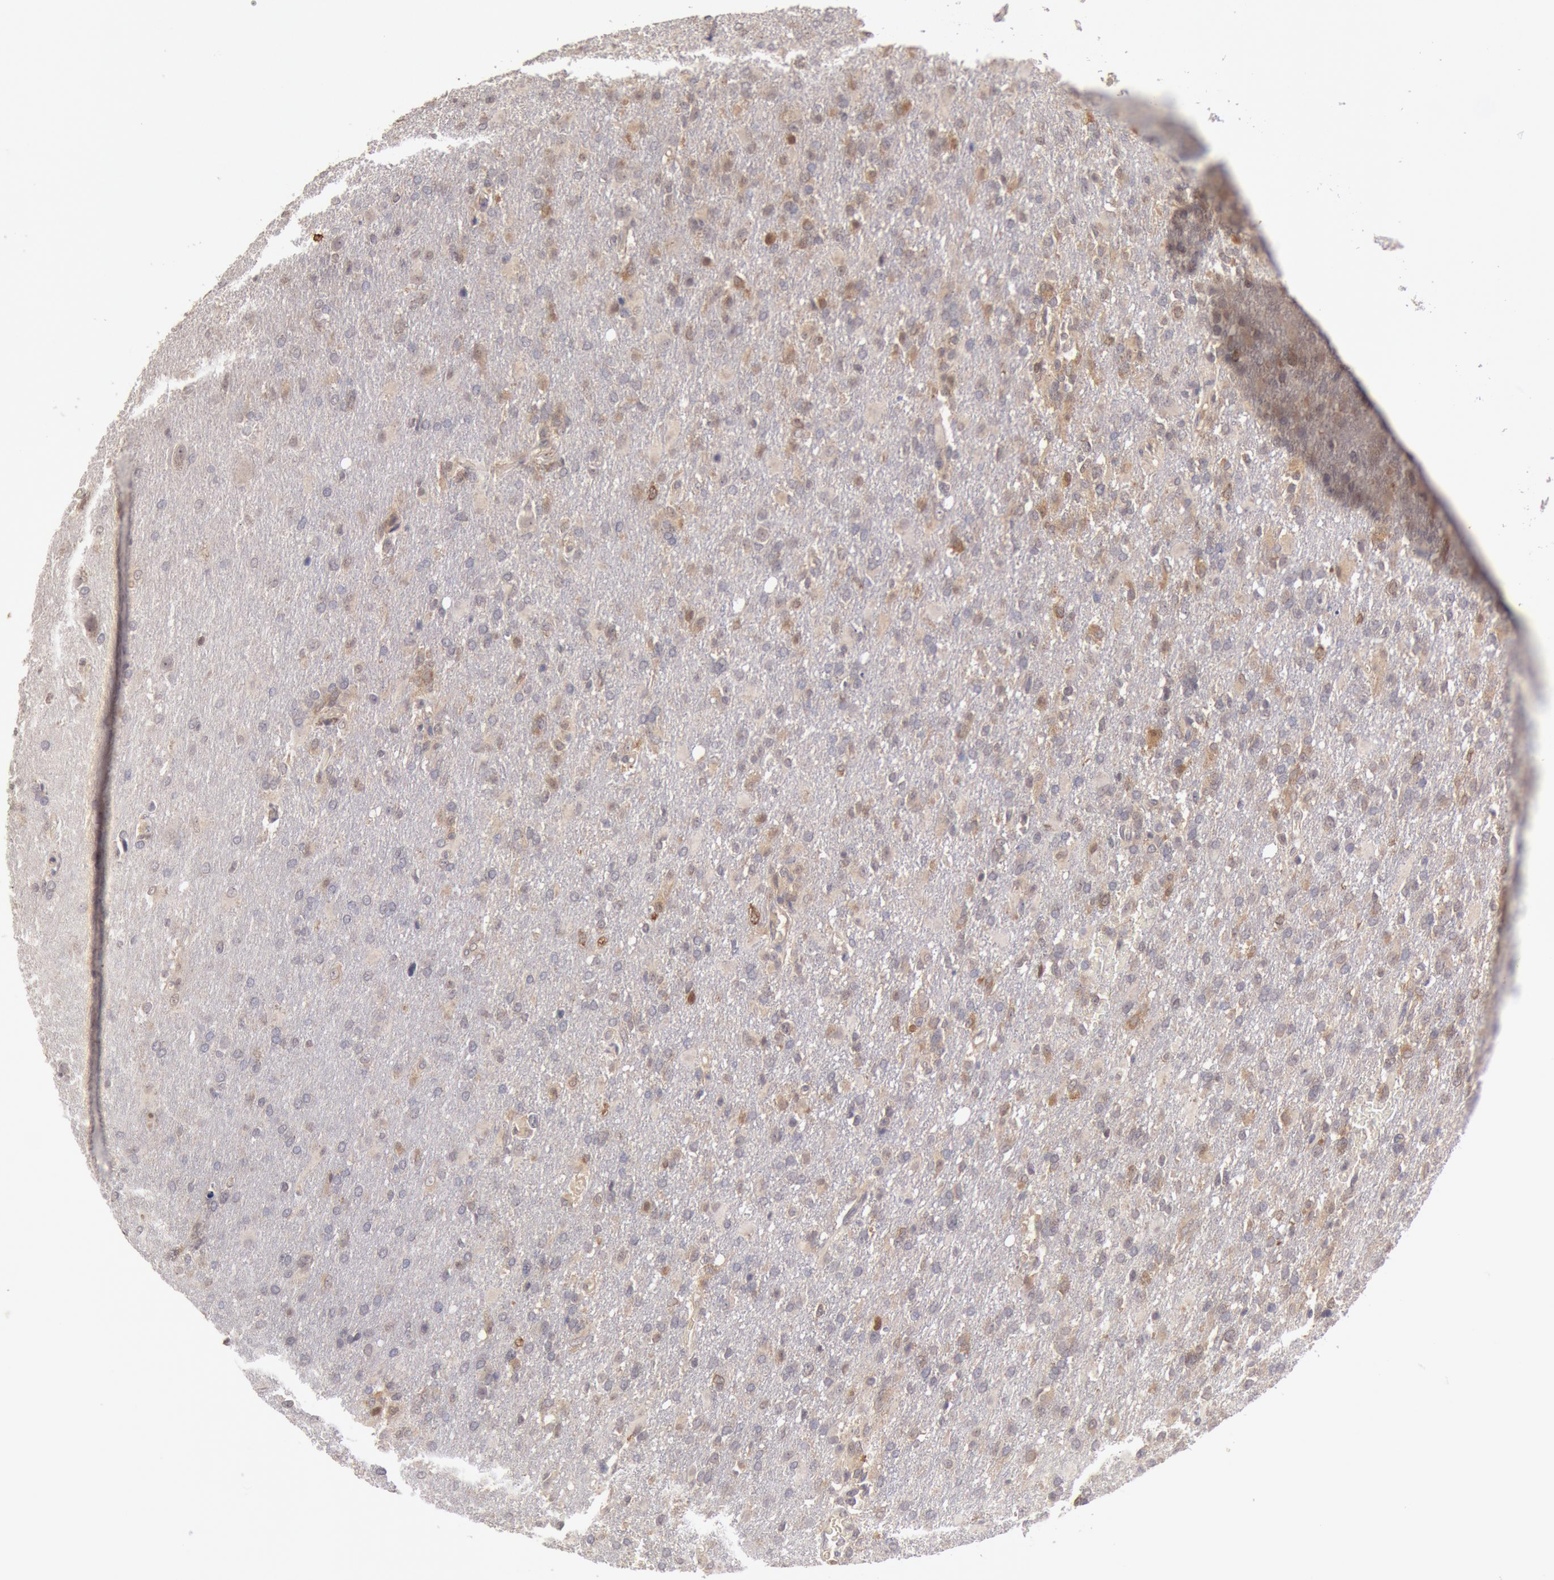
{"staining": {"intensity": "negative", "quantity": "none", "location": "none"}, "tissue": "glioma", "cell_type": "Tumor cells", "image_type": "cancer", "snomed": [{"axis": "morphology", "description": "Glioma, malignant, High grade"}, {"axis": "topography", "description": "Brain"}], "caption": "Image shows no protein expression in tumor cells of malignant high-grade glioma tissue.", "gene": "ZFP36L1", "patient": {"sex": "male", "age": 68}}